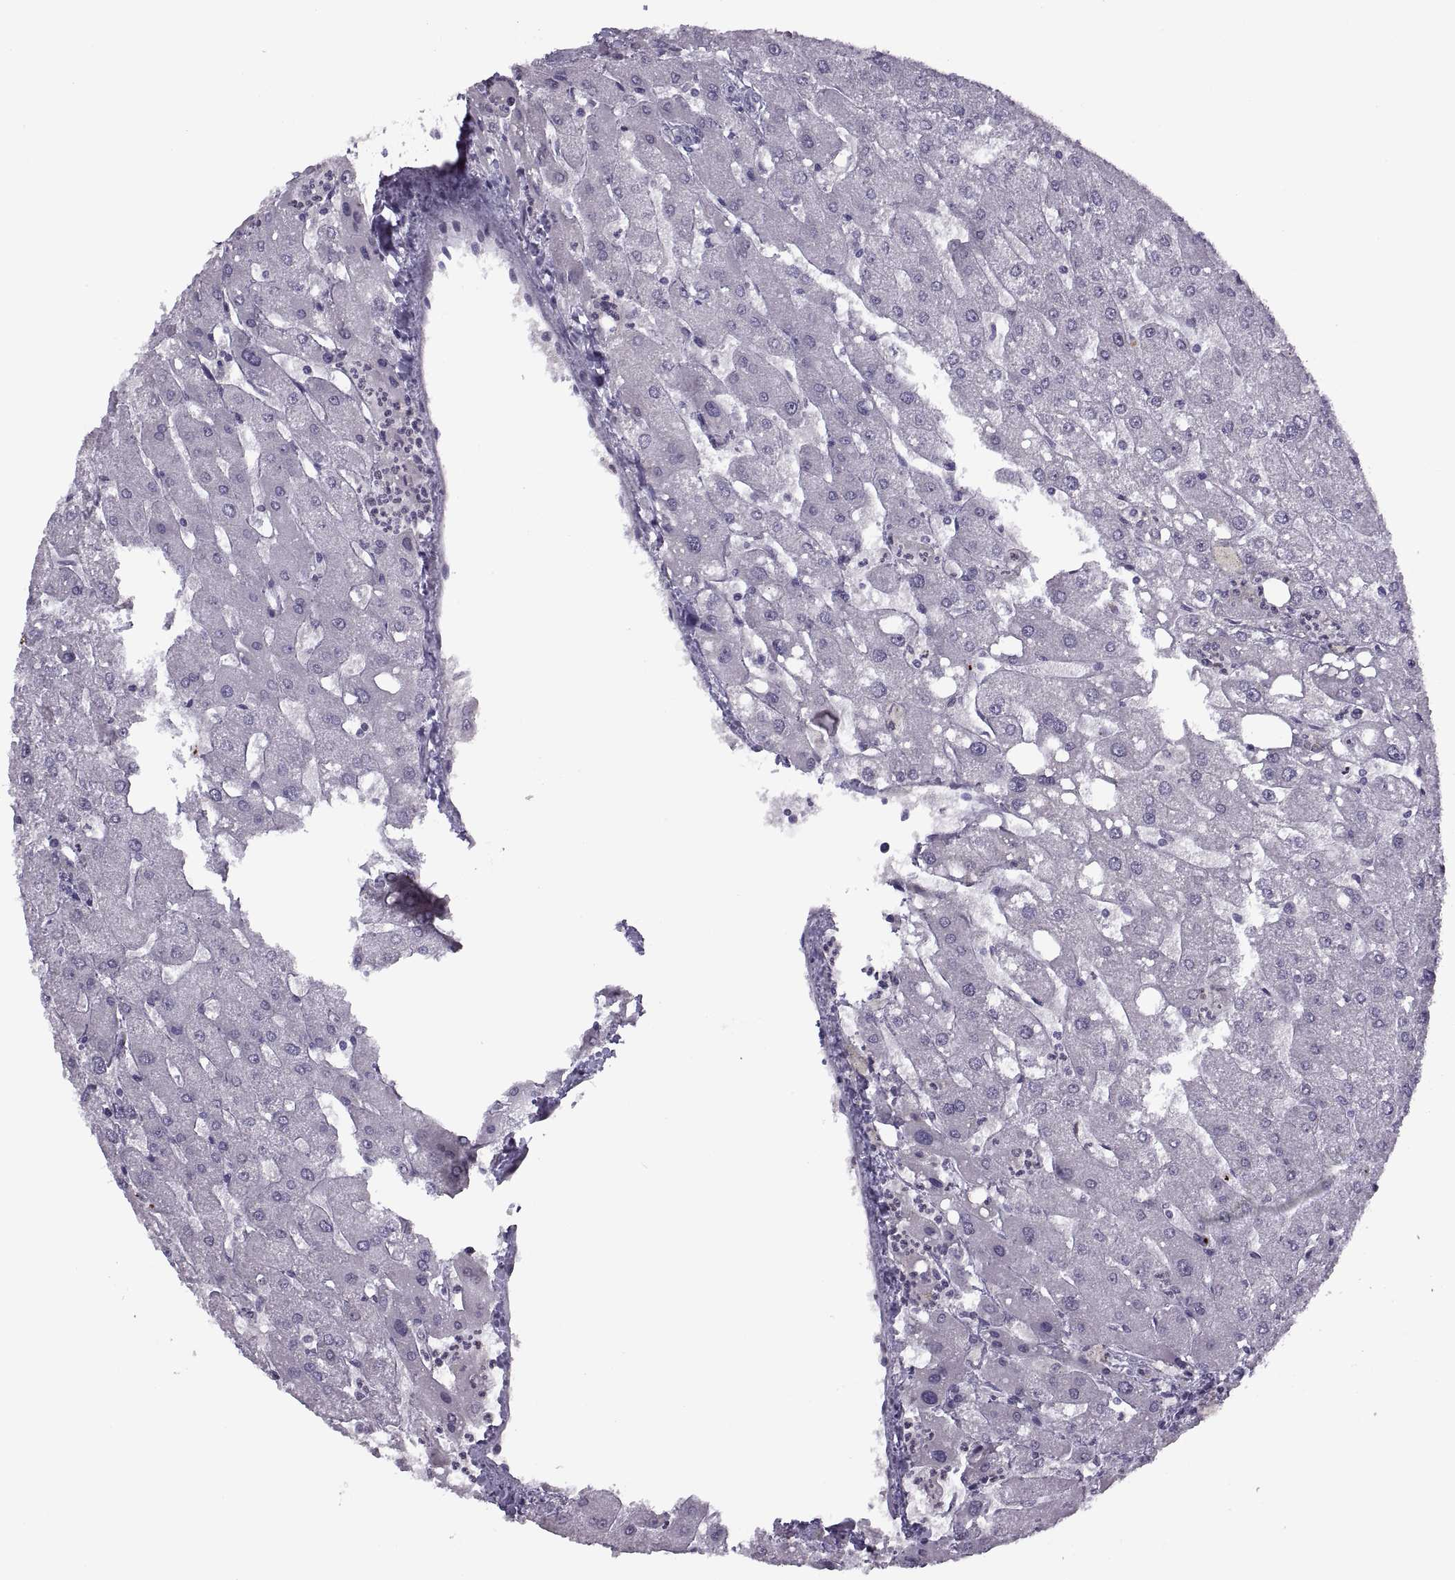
{"staining": {"intensity": "negative", "quantity": "none", "location": "none"}, "tissue": "liver", "cell_type": "Cholangiocytes", "image_type": "normal", "snomed": [{"axis": "morphology", "description": "Normal tissue, NOS"}, {"axis": "topography", "description": "Liver"}], "caption": "This is a micrograph of immunohistochemistry (IHC) staining of benign liver, which shows no expression in cholangiocytes.", "gene": "ASIC2", "patient": {"sex": "male", "age": 67}}